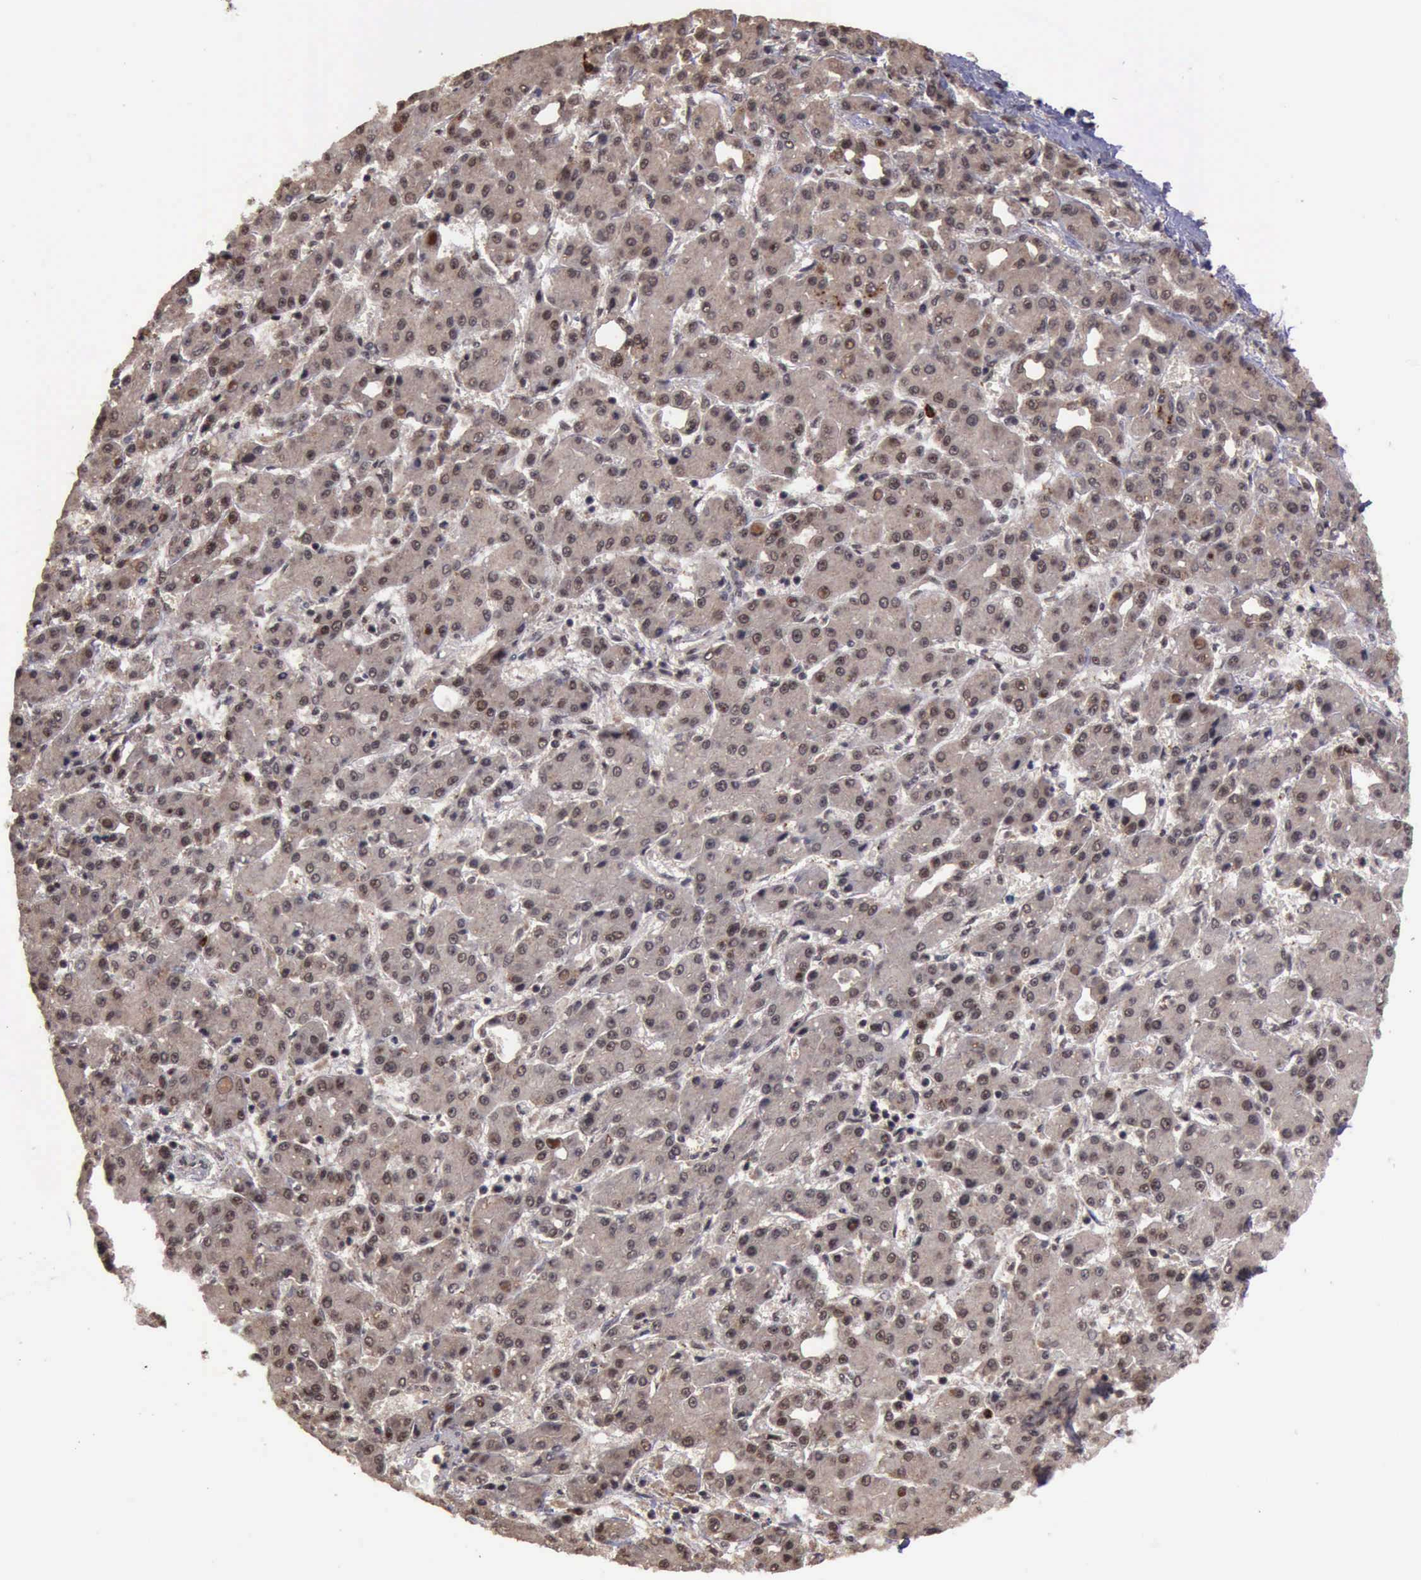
{"staining": {"intensity": "moderate", "quantity": ">75%", "location": "cytoplasmic/membranous,nuclear"}, "tissue": "liver cancer", "cell_type": "Tumor cells", "image_type": "cancer", "snomed": [{"axis": "morphology", "description": "Carcinoma, Hepatocellular, NOS"}, {"axis": "topography", "description": "Liver"}], "caption": "Liver hepatocellular carcinoma stained with a protein marker demonstrates moderate staining in tumor cells.", "gene": "TRMT2A", "patient": {"sex": "male", "age": 69}}